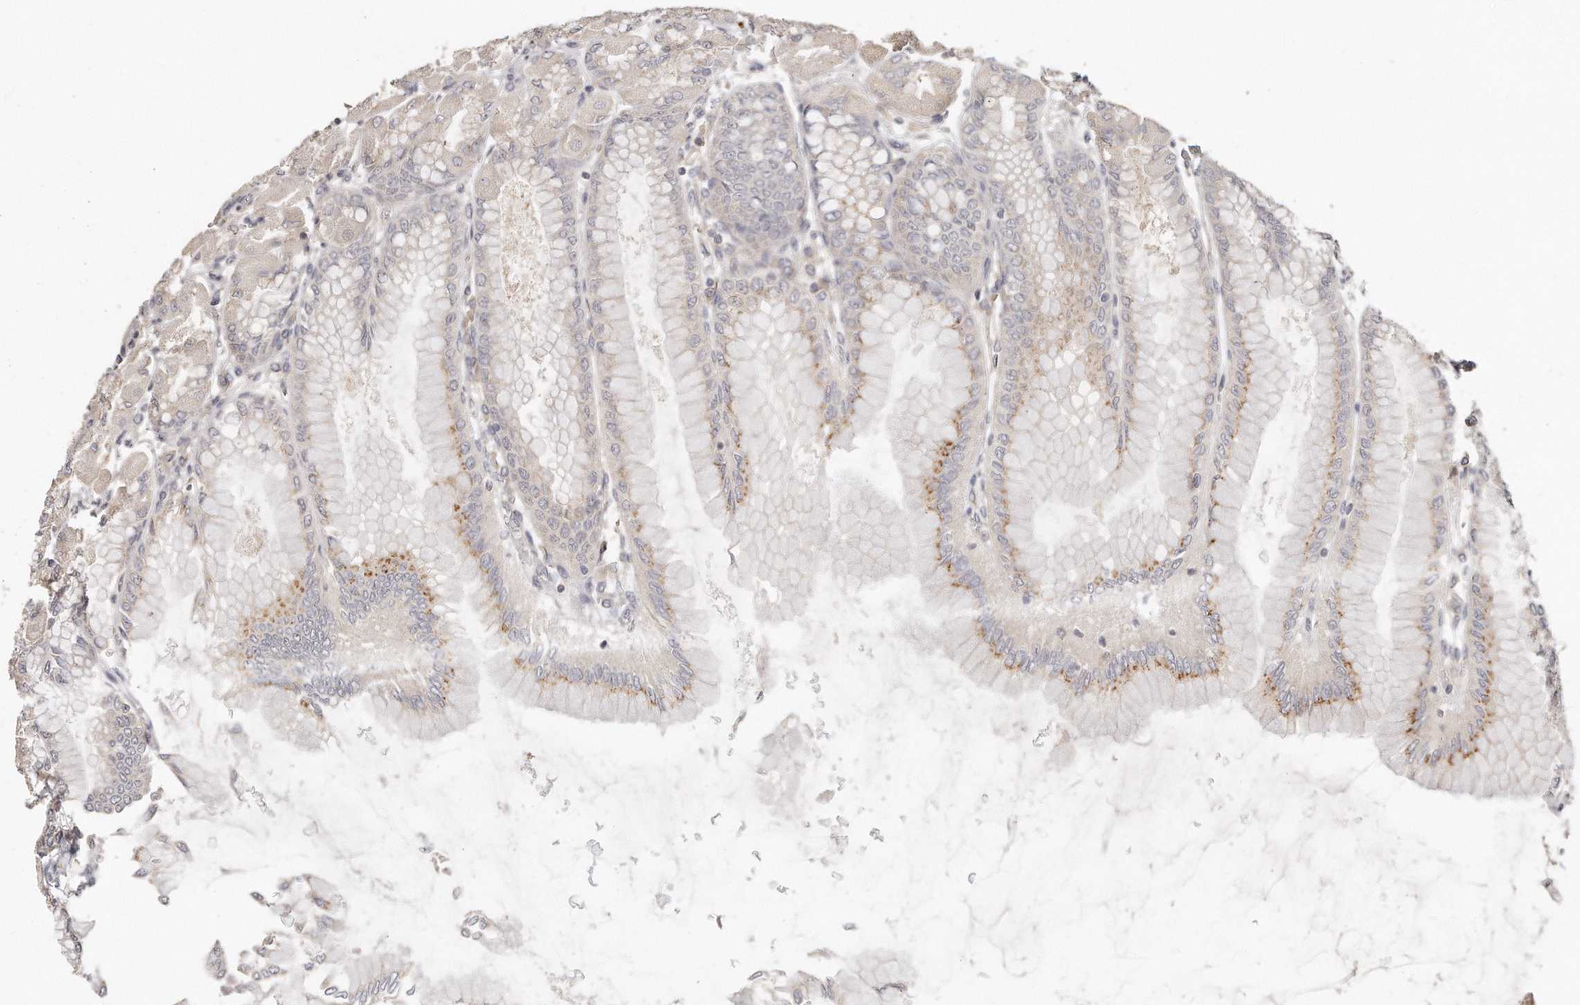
{"staining": {"intensity": "moderate", "quantity": "<25%", "location": "cytoplasmic/membranous"}, "tissue": "stomach", "cell_type": "Glandular cells", "image_type": "normal", "snomed": [{"axis": "morphology", "description": "Normal tissue, NOS"}, {"axis": "topography", "description": "Stomach, upper"}], "caption": "This image reveals unremarkable stomach stained with IHC to label a protein in brown. The cytoplasmic/membranous of glandular cells show moderate positivity for the protein. Nuclei are counter-stained blue.", "gene": "TTLL4", "patient": {"sex": "female", "age": 56}}